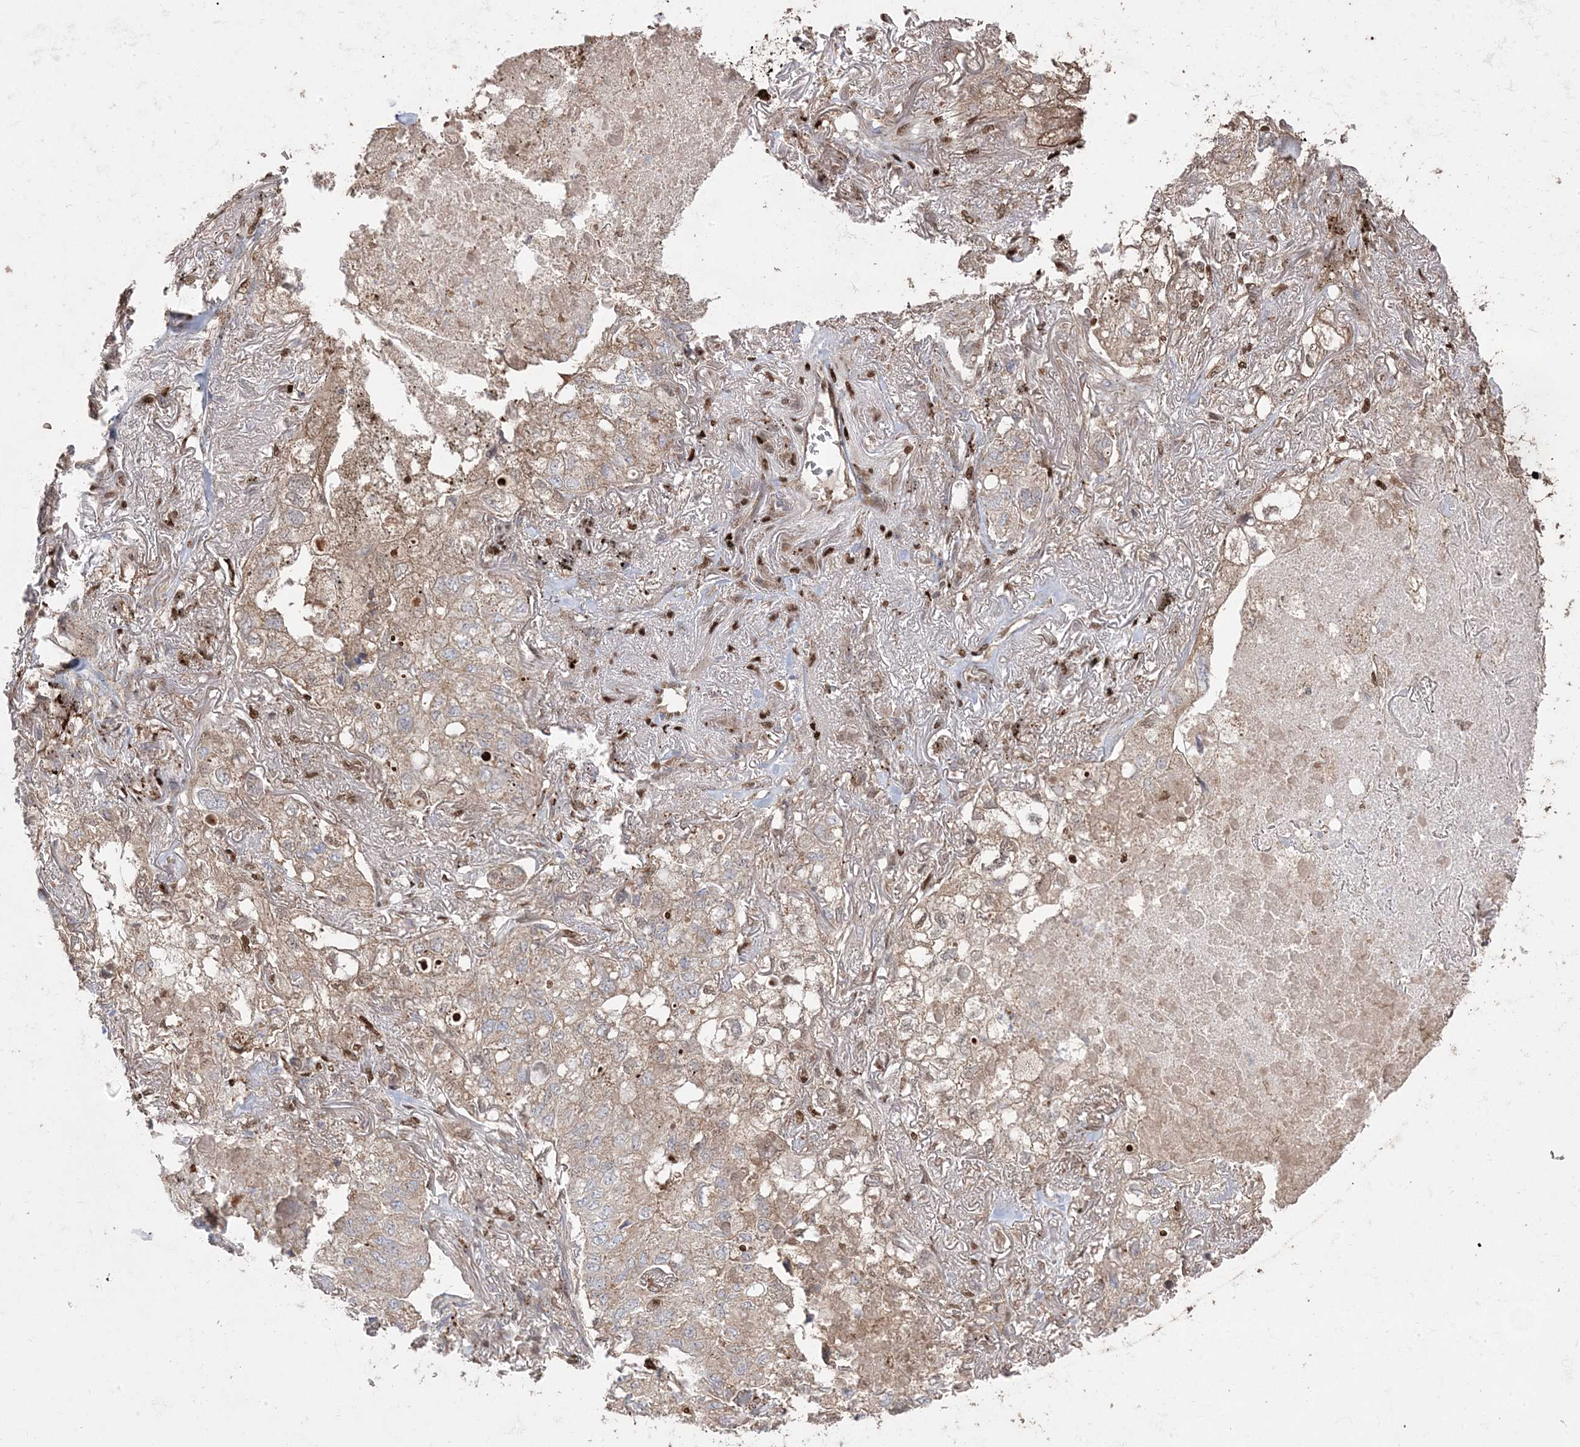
{"staining": {"intensity": "moderate", "quantity": ">75%", "location": "cytoplasmic/membranous"}, "tissue": "lung cancer", "cell_type": "Tumor cells", "image_type": "cancer", "snomed": [{"axis": "morphology", "description": "Adenocarcinoma, NOS"}, {"axis": "topography", "description": "Lung"}], "caption": "Protein staining of lung adenocarcinoma tissue displays moderate cytoplasmic/membranous staining in about >75% of tumor cells.", "gene": "PPOX", "patient": {"sex": "male", "age": 65}}